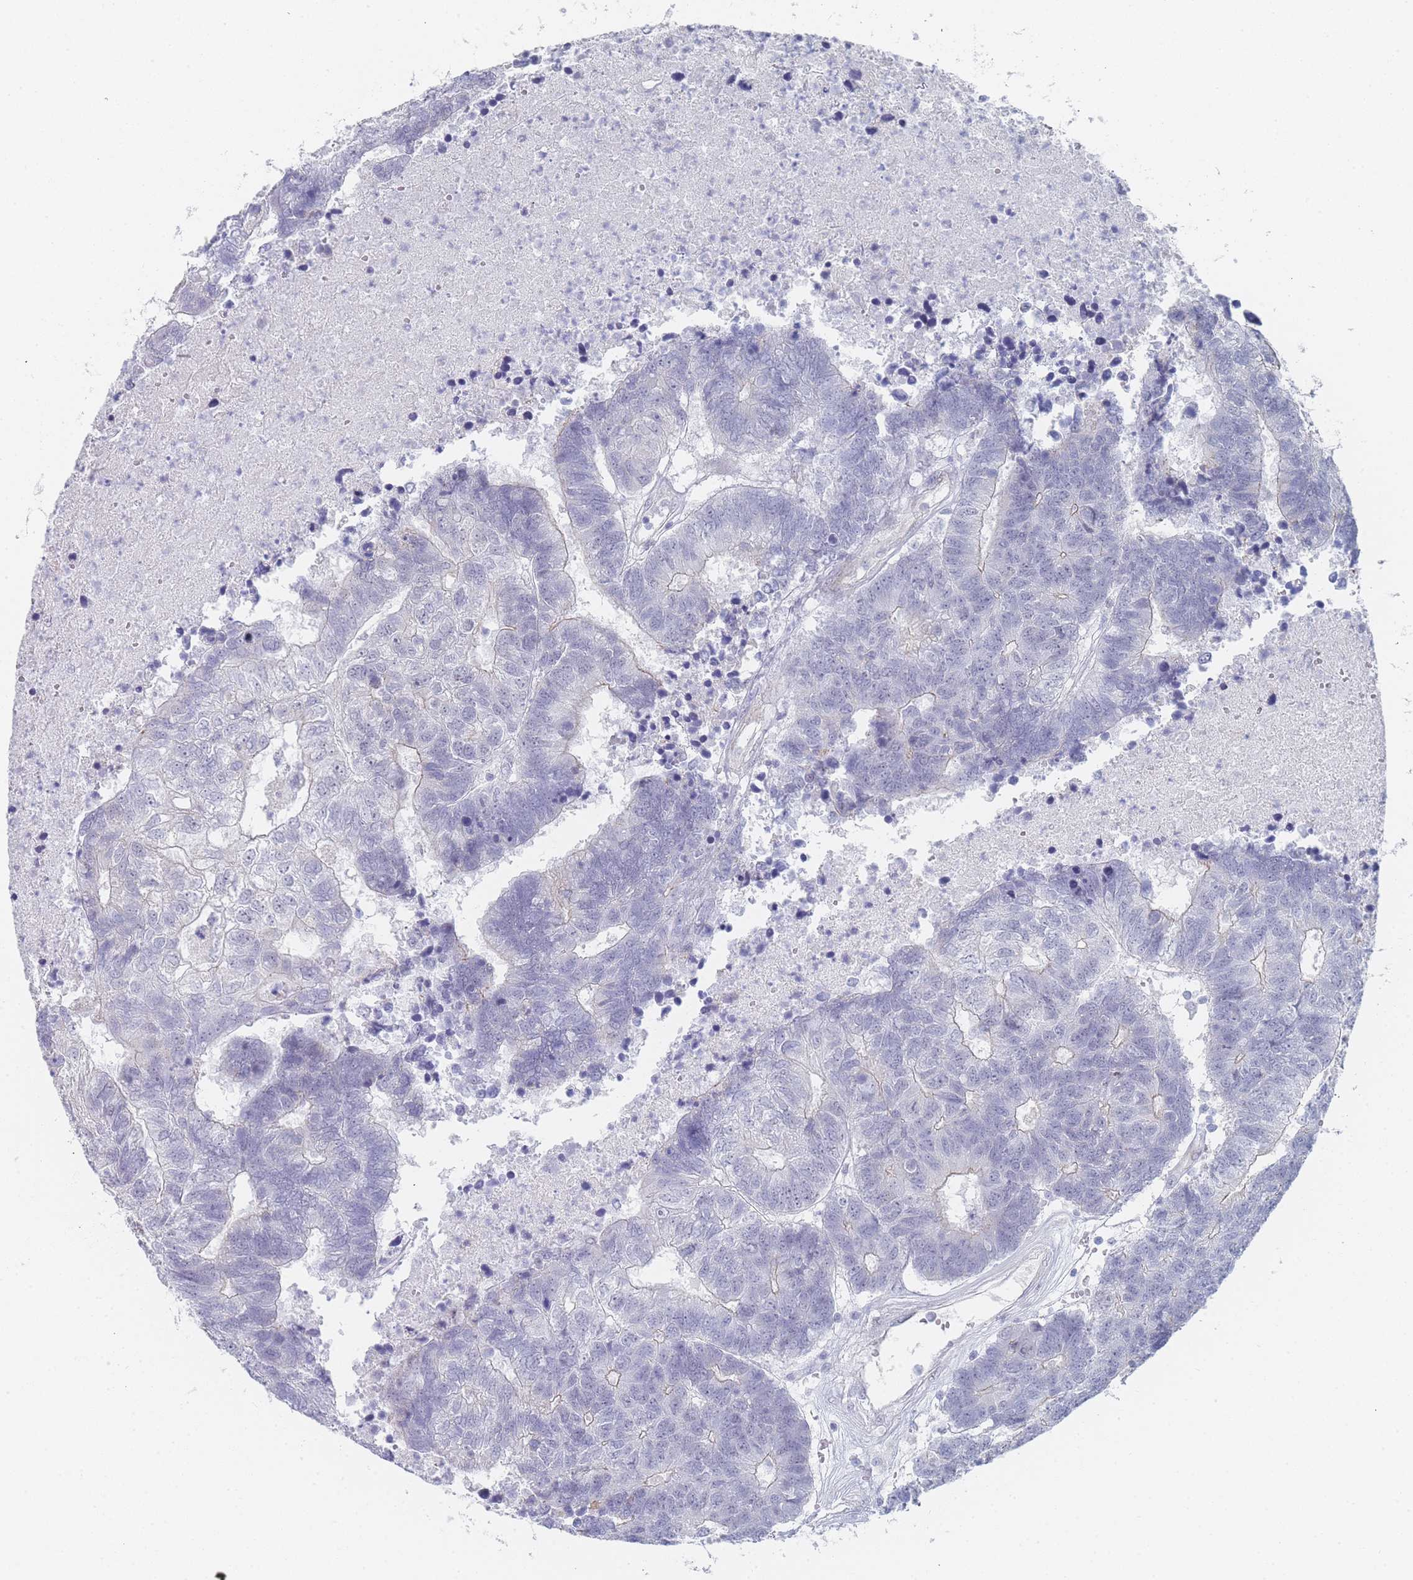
{"staining": {"intensity": "negative", "quantity": "none", "location": "none"}, "tissue": "colorectal cancer", "cell_type": "Tumor cells", "image_type": "cancer", "snomed": [{"axis": "morphology", "description": "Adenocarcinoma, NOS"}, {"axis": "topography", "description": "Colon"}], "caption": "Tumor cells show no significant staining in adenocarcinoma (colorectal). The staining was performed using DAB (3,3'-diaminobenzidine) to visualize the protein expression in brown, while the nuclei were stained in blue with hematoxylin (Magnification: 20x).", "gene": "IMPG1", "patient": {"sex": "female", "age": 48}}